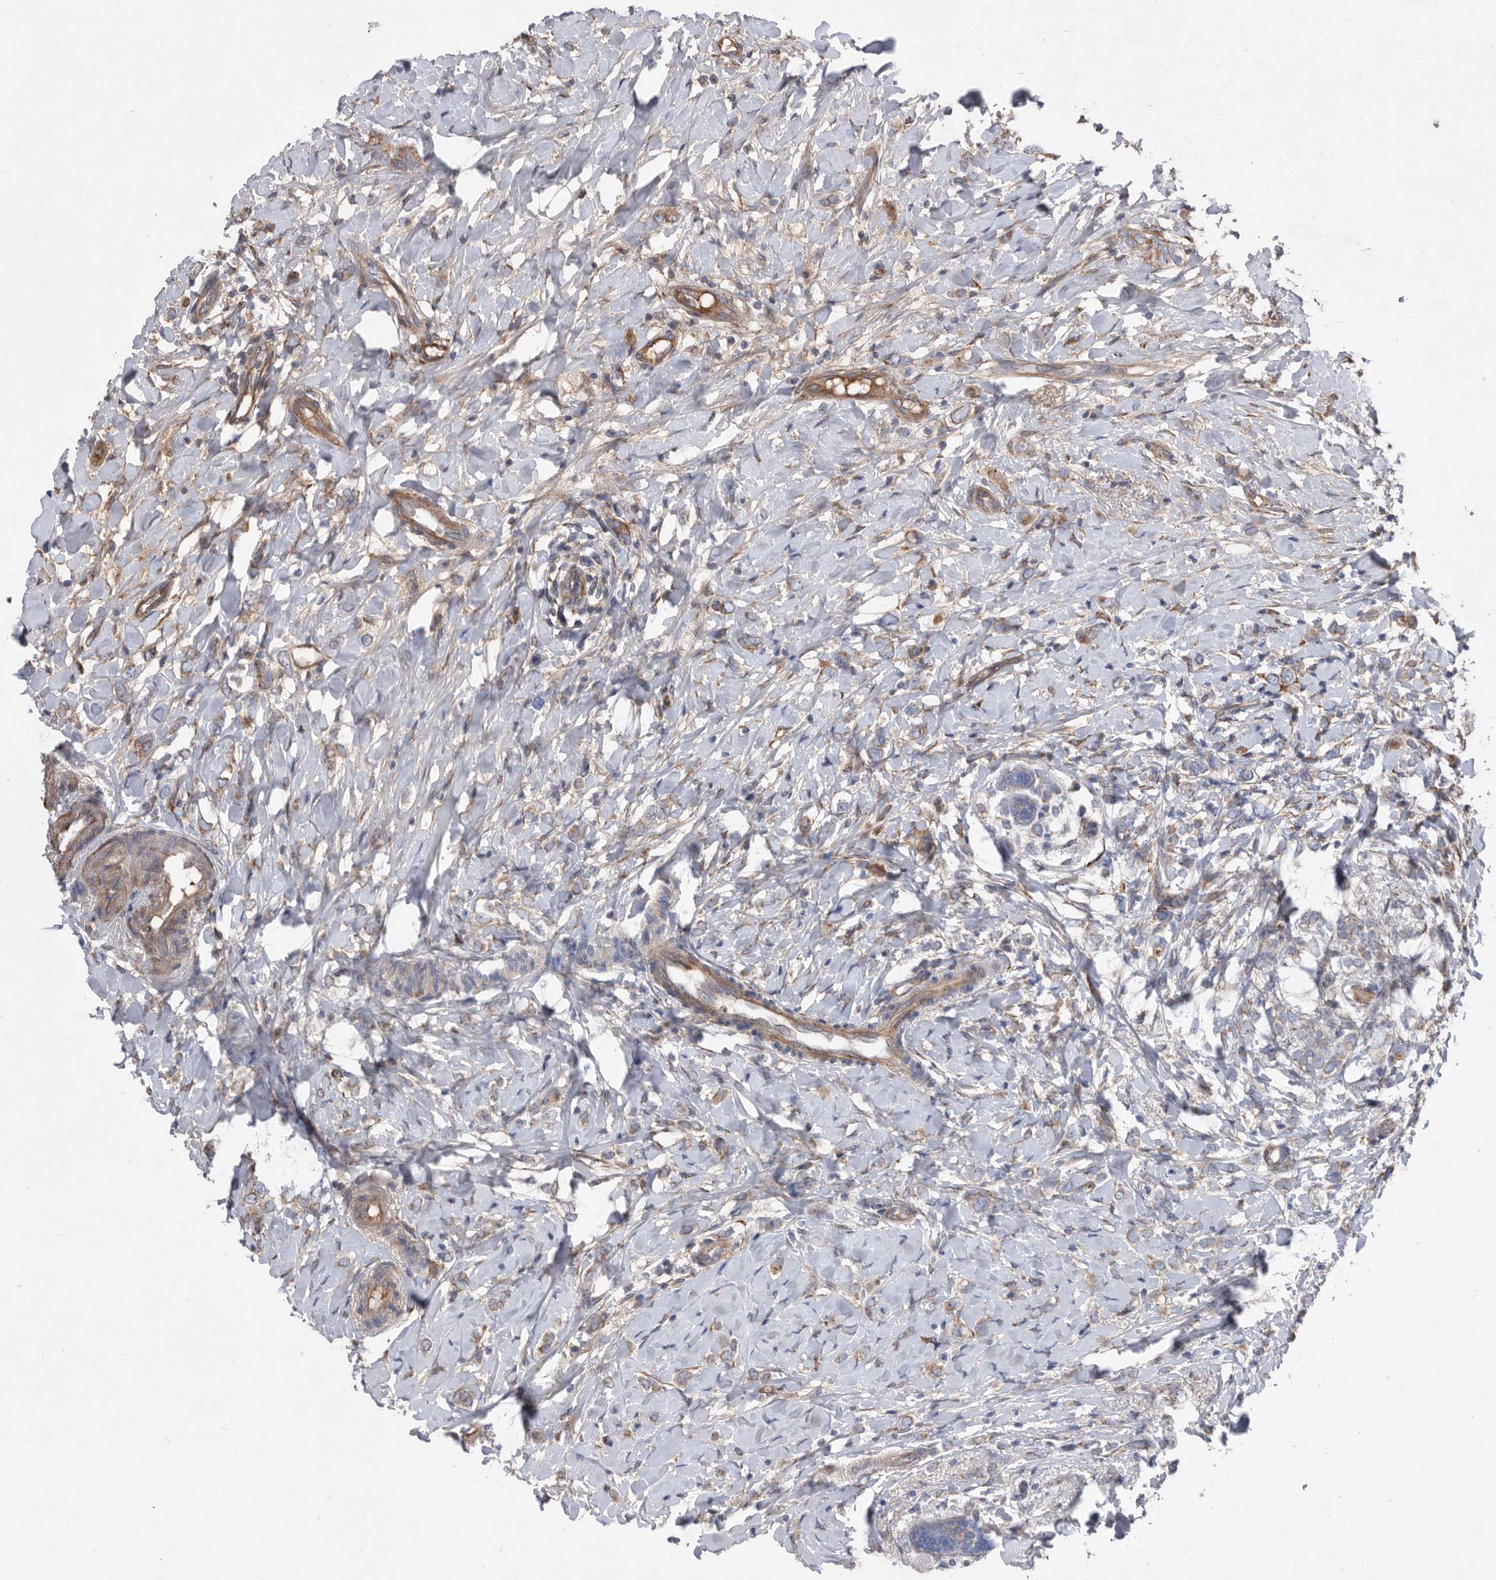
{"staining": {"intensity": "weak", "quantity": "<25%", "location": "cytoplasmic/membranous"}, "tissue": "breast cancer", "cell_type": "Tumor cells", "image_type": "cancer", "snomed": [{"axis": "morphology", "description": "Normal tissue, NOS"}, {"axis": "morphology", "description": "Lobular carcinoma"}, {"axis": "topography", "description": "Breast"}], "caption": "IHC of breast cancer exhibits no expression in tumor cells. (DAB (3,3'-diaminobenzidine) immunohistochemistry, high magnification).", "gene": "ATP13A3", "patient": {"sex": "female", "age": 47}}